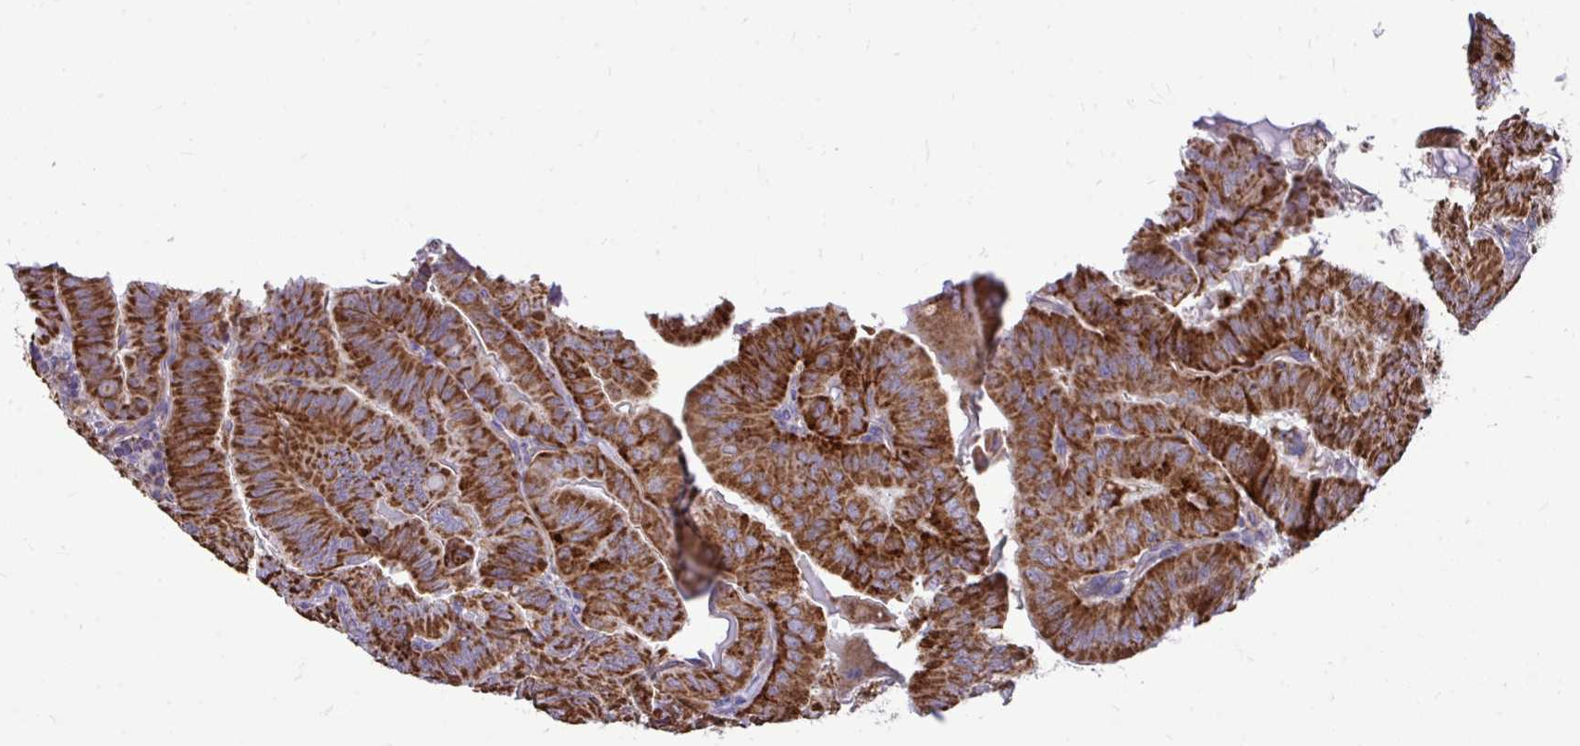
{"staining": {"intensity": "strong", "quantity": ">75%", "location": "cytoplasmic/membranous"}, "tissue": "thyroid cancer", "cell_type": "Tumor cells", "image_type": "cancer", "snomed": [{"axis": "morphology", "description": "Papillary adenocarcinoma, NOS"}, {"axis": "topography", "description": "Thyroid gland"}], "caption": "This is a micrograph of immunohistochemistry (IHC) staining of papillary adenocarcinoma (thyroid), which shows strong expression in the cytoplasmic/membranous of tumor cells.", "gene": "UBE2C", "patient": {"sex": "female", "age": 68}}